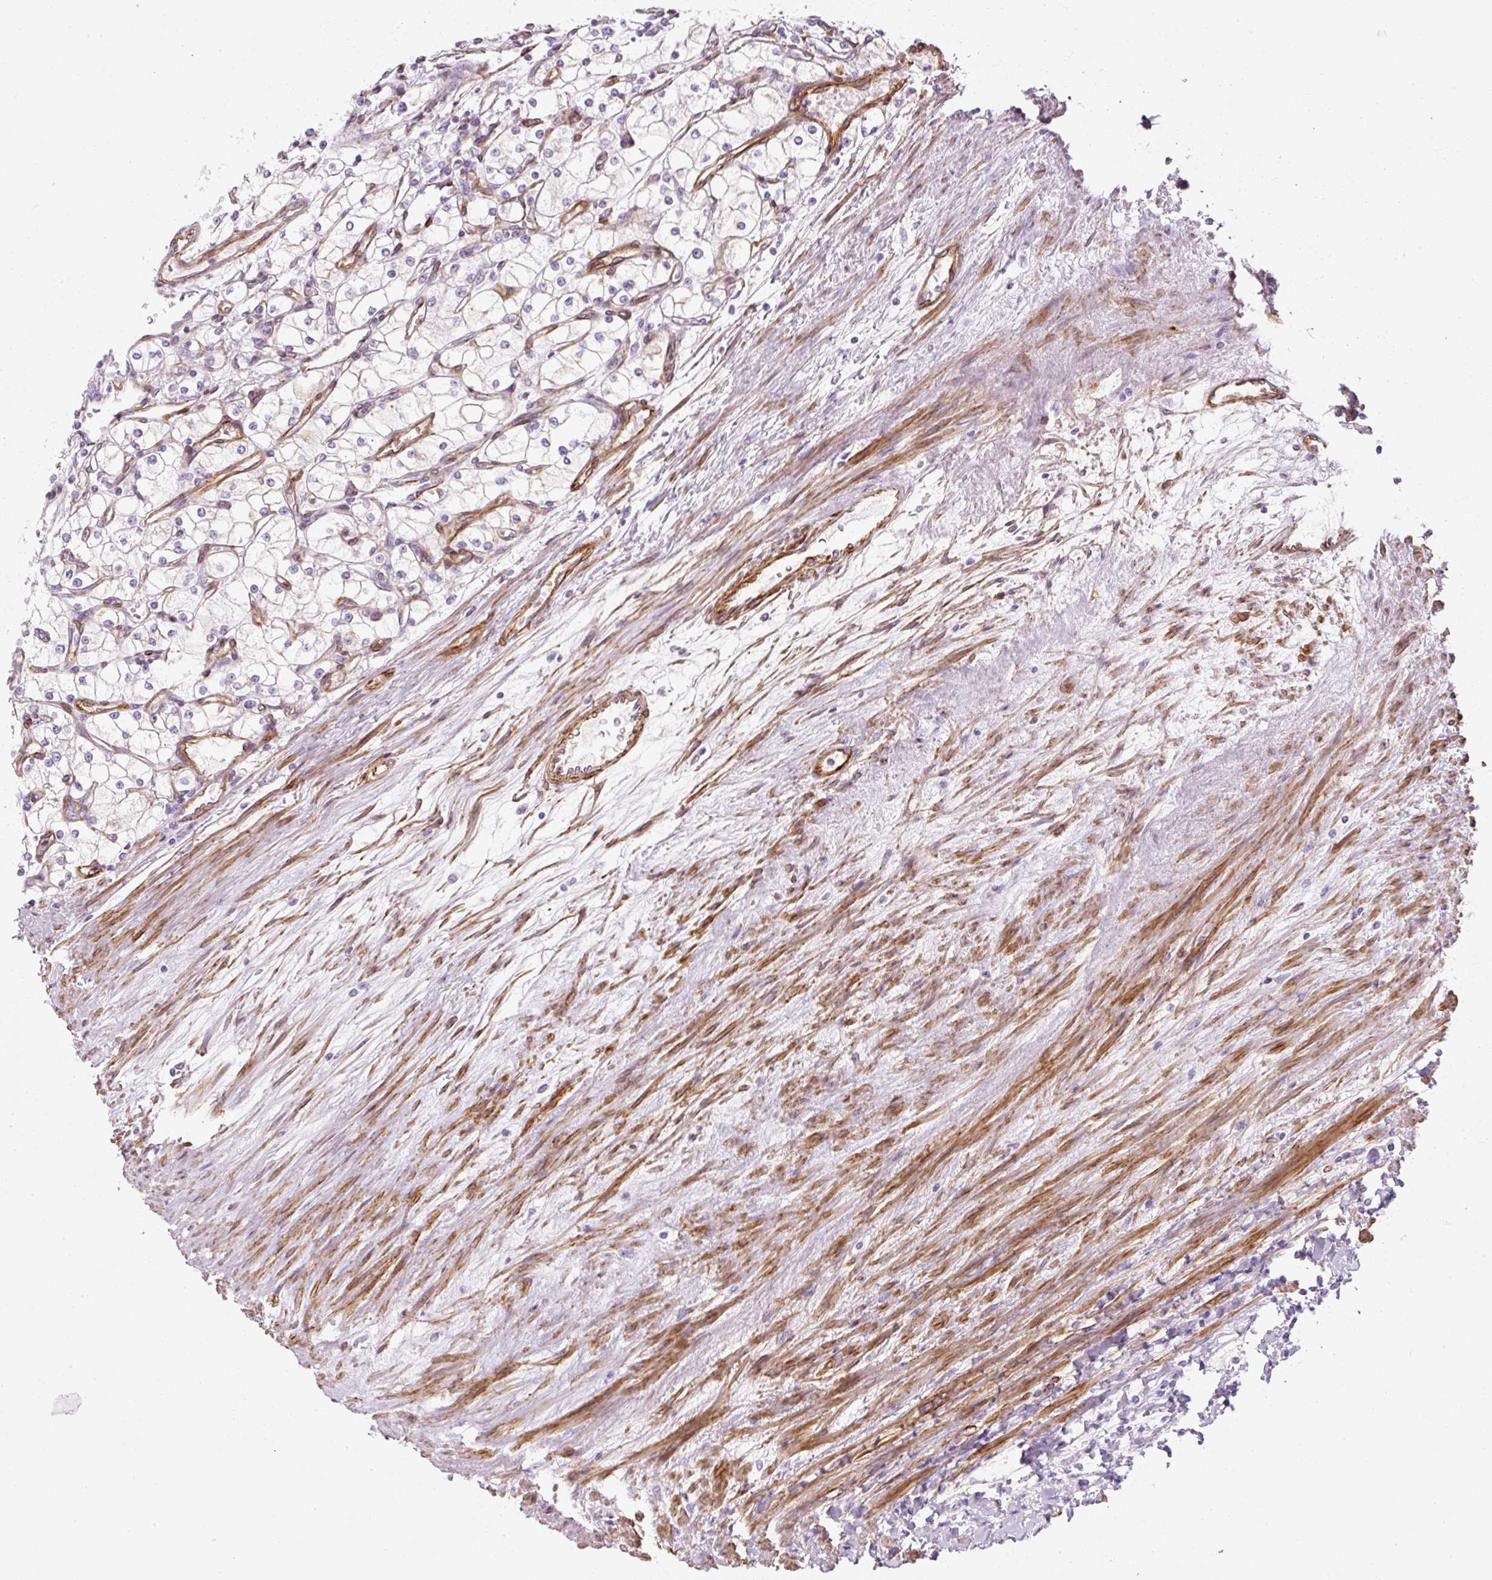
{"staining": {"intensity": "negative", "quantity": "none", "location": "none"}, "tissue": "renal cancer", "cell_type": "Tumor cells", "image_type": "cancer", "snomed": [{"axis": "morphology", "description": "Adenocarcinoma, NOS"}, {"axis": "topography", "description": "Kidney"}], "caption": "A micrograph of human renal cancer is negative for staining in tumor cells.", "gene": "CAVIN3", "patient": {"sex": "male", "age": 80}}